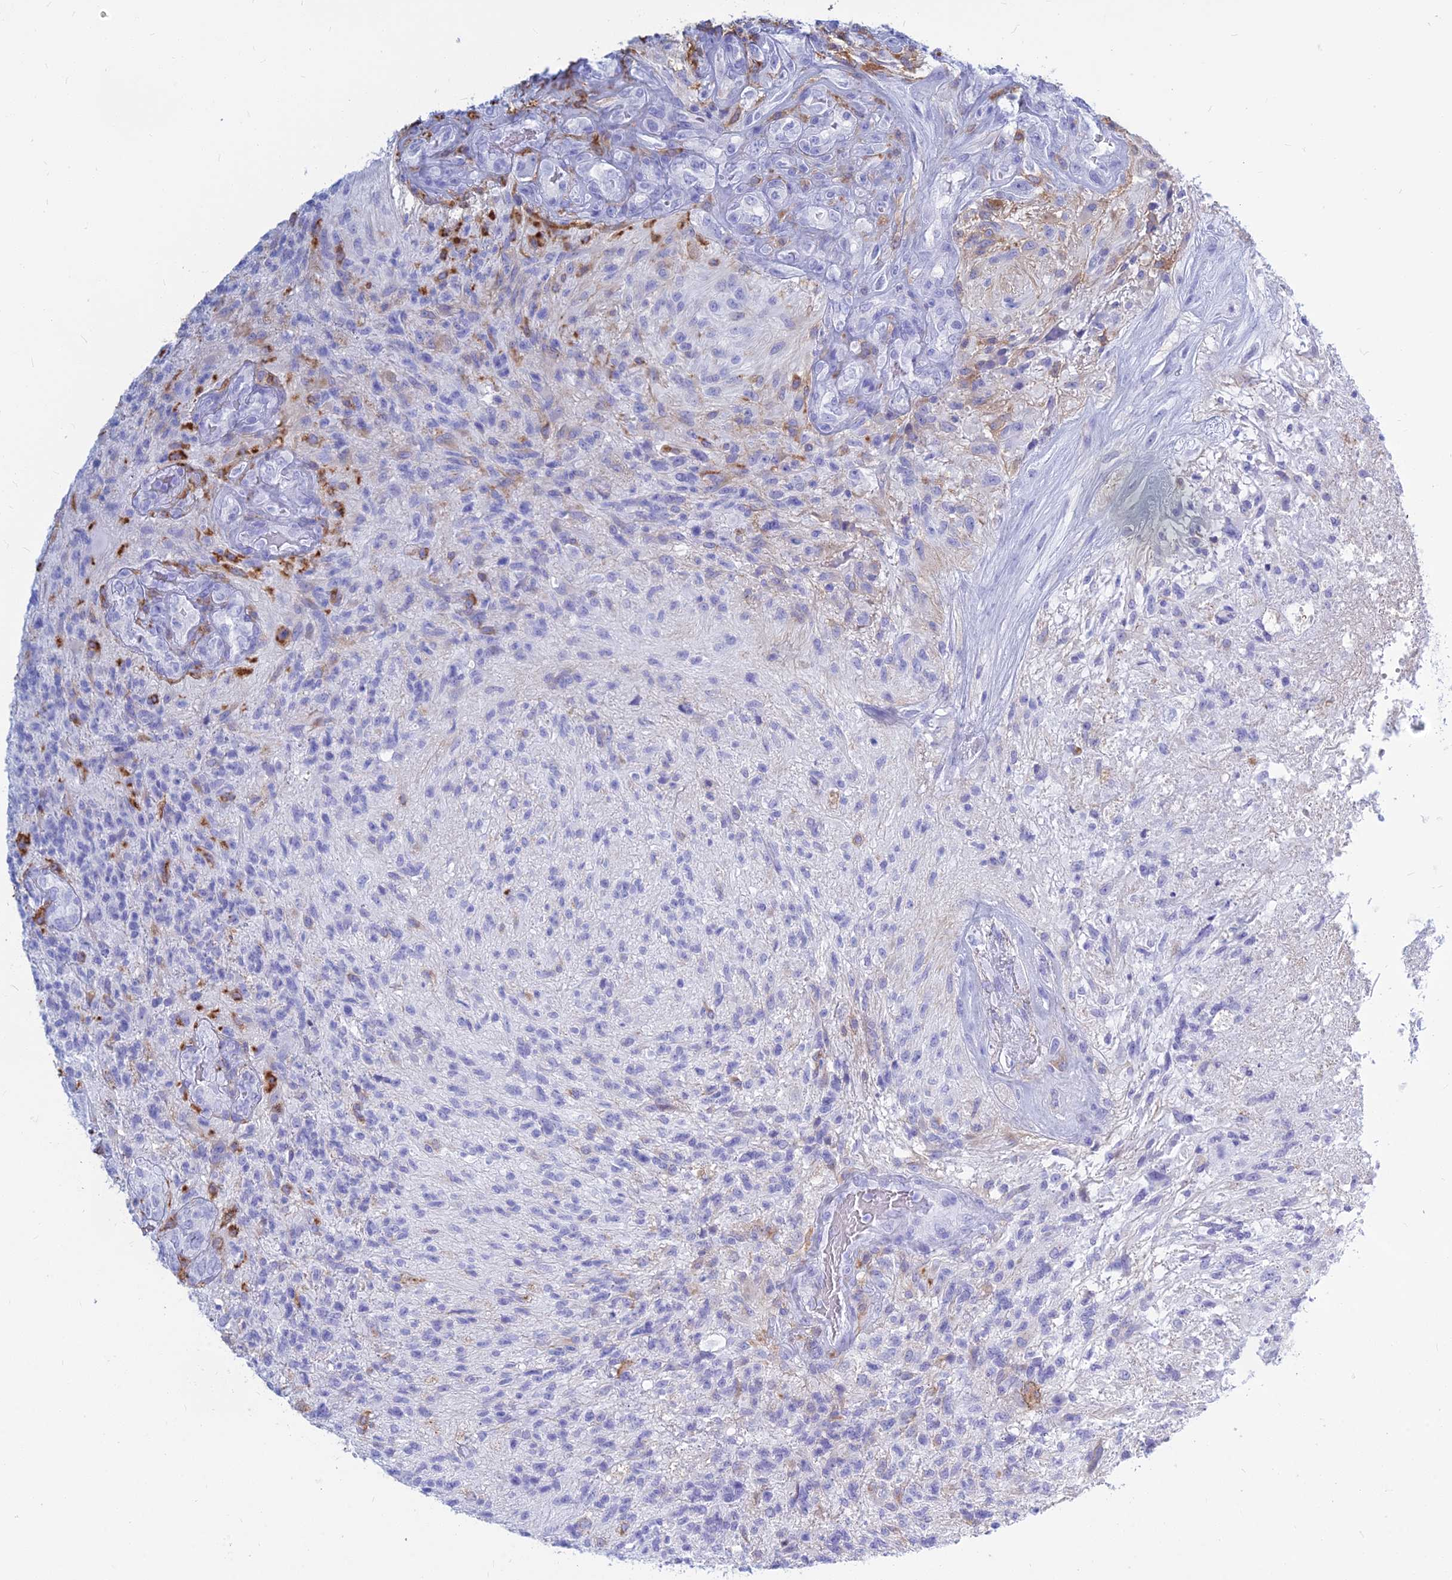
{"staining": {"intensity": "negative", "quantity": "none", "location": "none"}, "tissue": "glioma", "cell_type": "Tumor cells", "image_type": "cancer", "snomed": [{"axis": "morphology", "description": "Glioma, malignant, High grade"}, {"axis": "topography", "description": "Brain"}], "caption": "Tumor cells show no significant protein positivity in glioma.", "gene": "HLA-DRB1", "patient": {"sex": "male", "age": 56}}